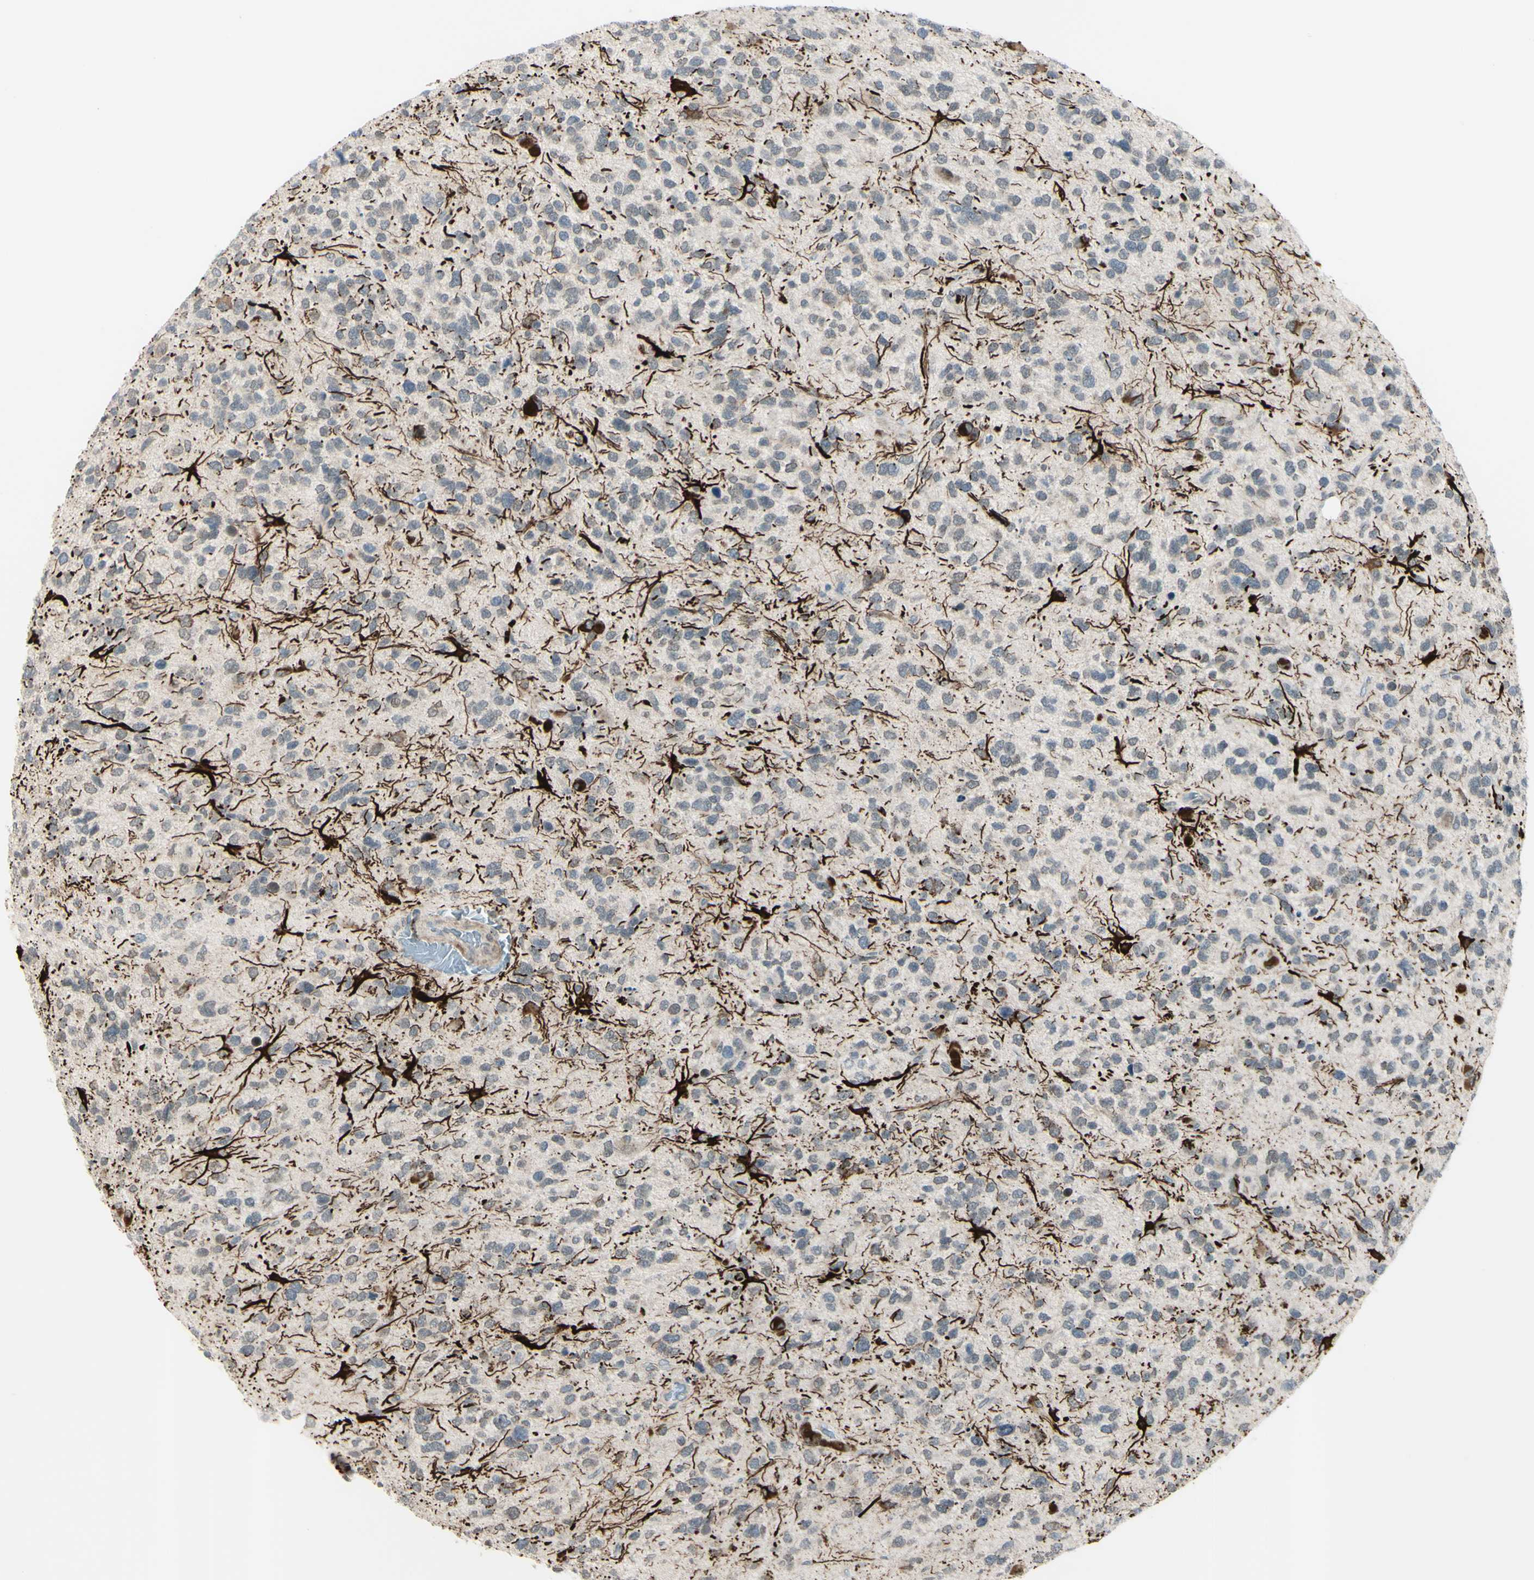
{"staining": {"intensity": "negative", "quantity": "none", "location": "none"}, "tissue": "glioma", "cell_type": "Tumor cells", "image_type": "cancer", "snomed": [{"axis": "morphology", "description": "Glioma, malignant, High grade"}, {"axis": "topography", "description": "Brain"}], "caption": "Histopathology image shows no protein expression in tumor cells of glioma tissue. The staining is performed using DAB brown chromogen with nuclei counter-stained in using hematoxylin.", "gene": "FGFR2", "patient": {"sex": "female", "age": 58}}